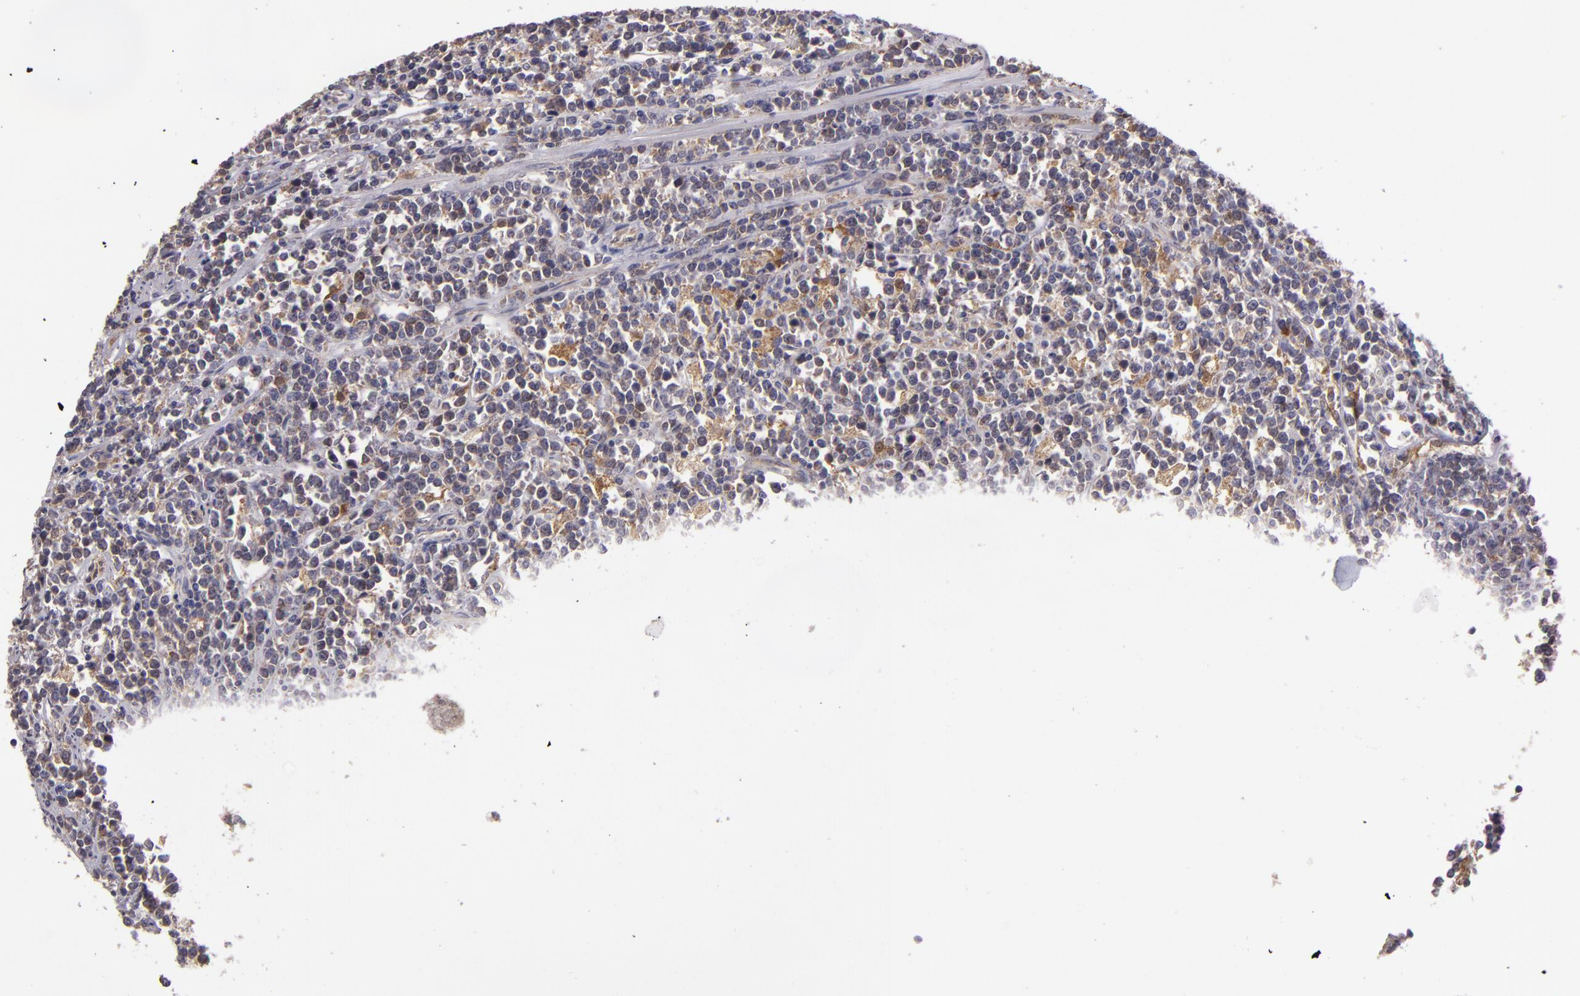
{"staining": {"intensity": "weak", "quantity": "<25%", "location": "cytoplasmic/membranous"}, "tissue": "lymphoma", "cell_type": "Tumor cells", "image_type": "cancer", "snomed": [{"axis": "morphology", "description": "Malignant lymphoma, non-Hodgkin's type, High grade"}, {"axis": "topography", "description": "Small intestine"}, {"axis": "topography", "description": "Colon"}], "caption": "A high-resolution image shows immunohistochemistry (IHC) staining of malignant lymphoma, non-Hodgkin's type (high-grade), which exhibits no significant staining in tumor cells.", "gene": "FHIT", "patient": {"sex": "male", "age": 8}}